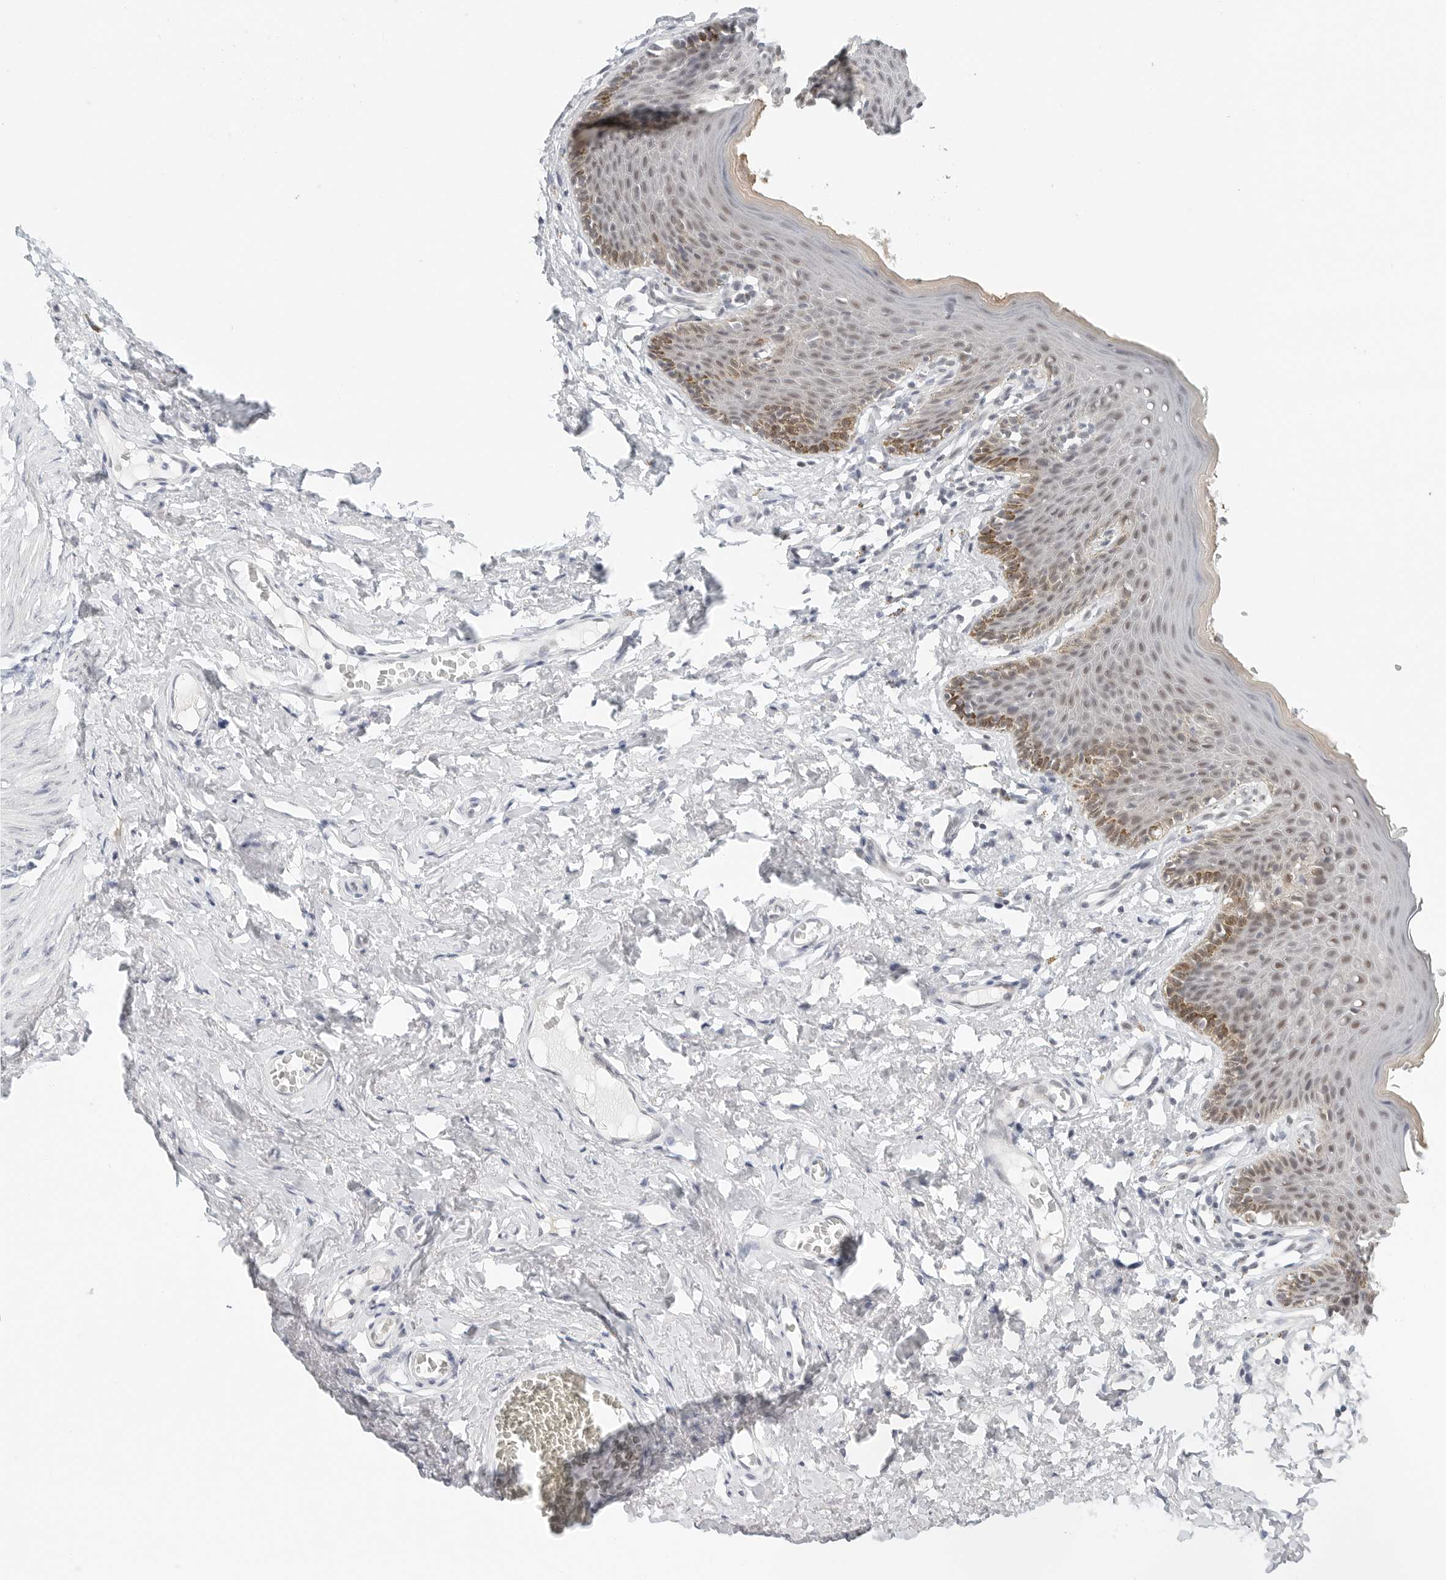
{"staining": {"intensity": "moderate", "quantity": ">75%", "location": "cytoplasmic/membranous,nuclear"}, "tissue": "skin", "cell_type": "Epidermal cells", "image_type": "normal", "snomed": [{"axis": "morphology", "description": "Normal tissue, NOS"}, {"axis": "topography", "description": "Vulva"}], "caption": "A brown stain highlights moderate cytoplasmic/membranous,nuclear expression of a protein in epidermal cells of unremarkable skin.", "gene": "TSEN2", "patient": {"sex": "female", "age": 66}}